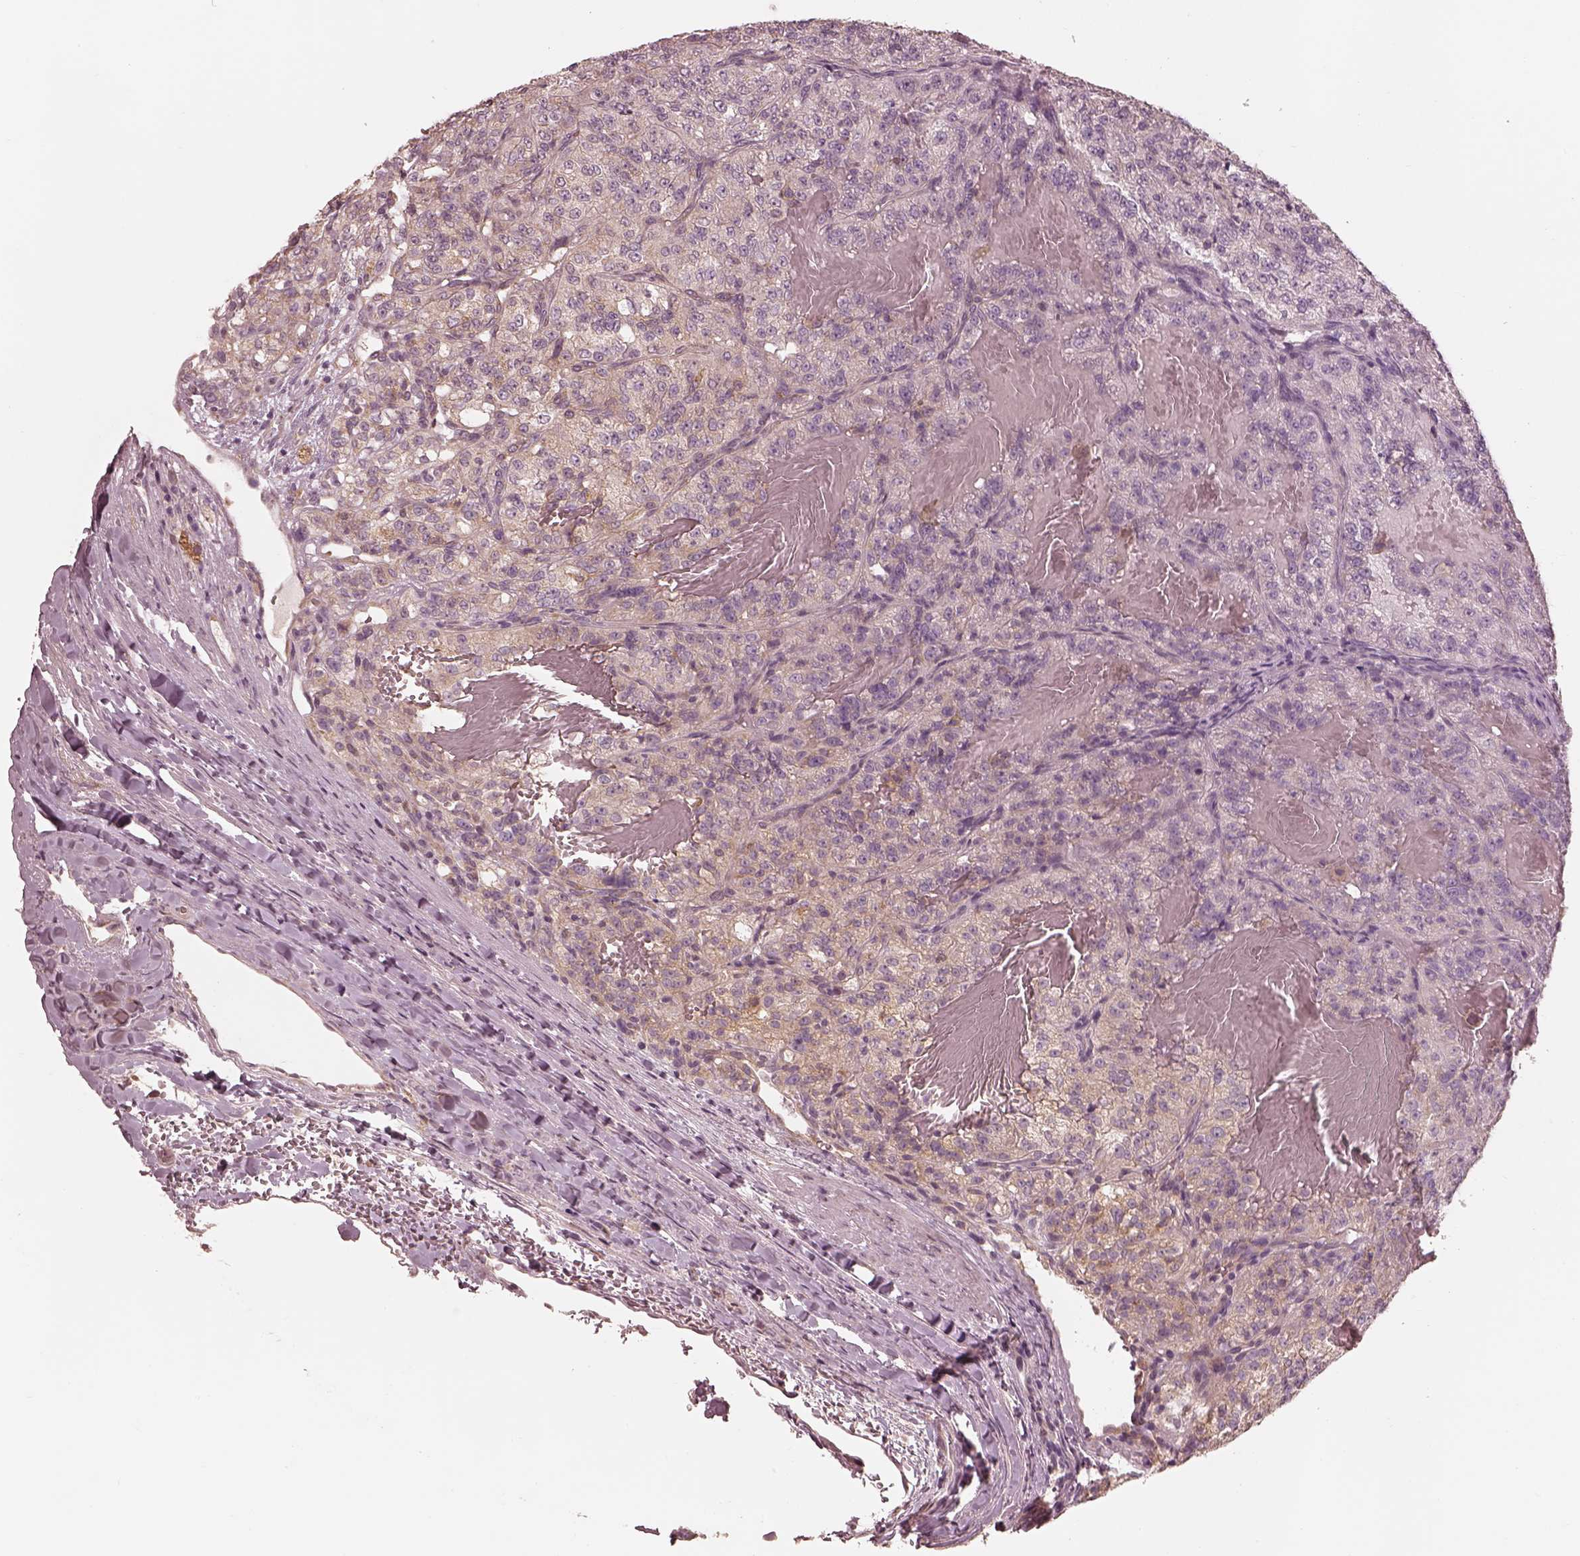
{"staining": {"intensity": "negative", "quantity": "none", "location": "none"}, "tissue": "renal cancer", "cell_type": "Tumor cells", "image_type": "cancer", "snomed": [{"axis": "morphology", "description": "Adenocarcinoma, NOS"}, {"axis": "topography", "description": "Kidney"}], "caption": "The image displays no significant staining in tumor cells of renal cancer. The staining is performed using DAB brown chromogen with nuclei counter-stained in using hematoxylin.", "gene": "PRKACG", "patient": {"sex": "female", "age": 63}}